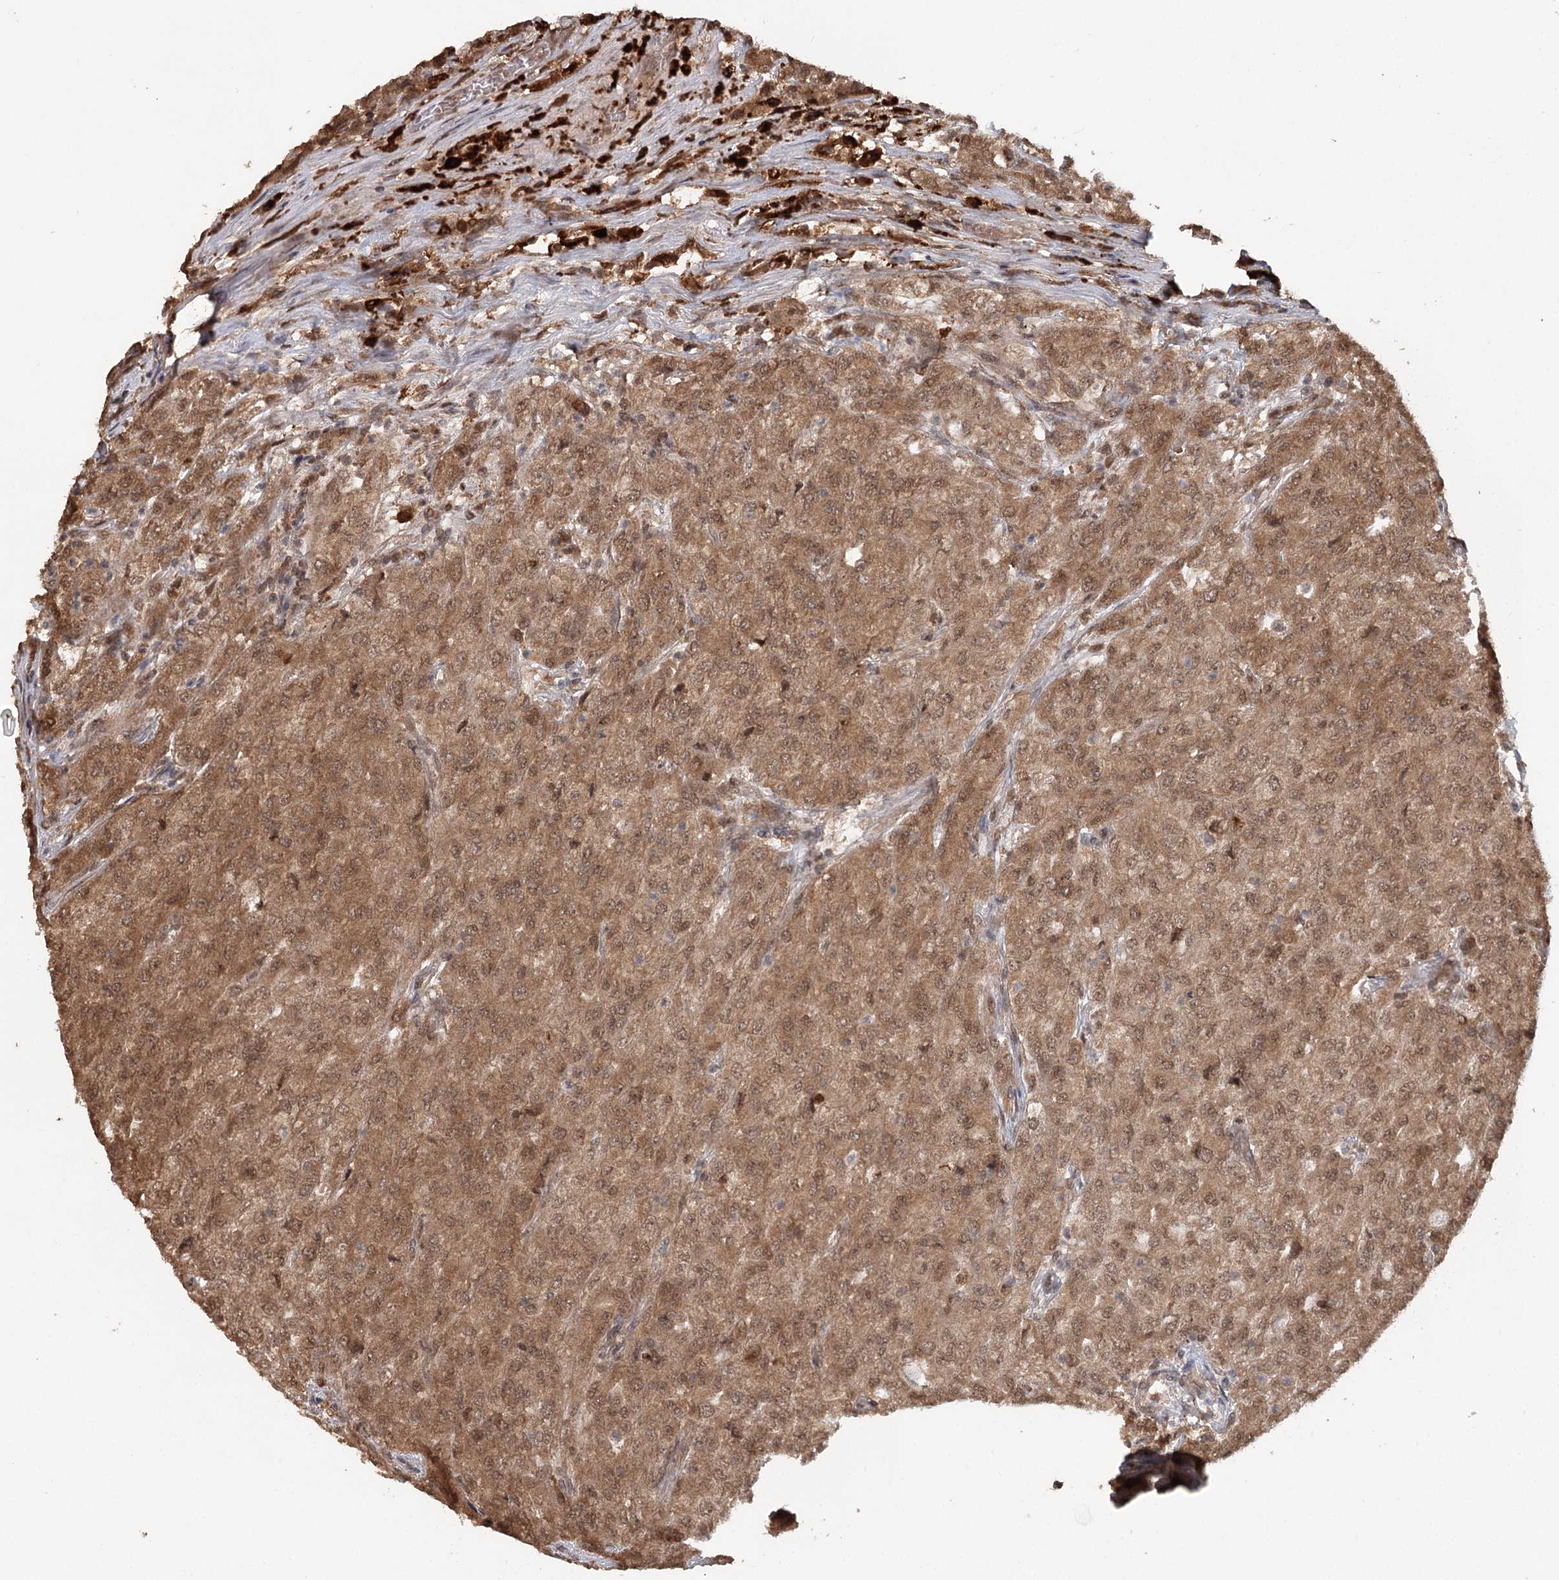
{"staining": {"intensity": "moderate", "quantity": ">75%", "location": "cytoplasmic/membranous,nuclear"}, "tissue": "renal cancer", "cell_type": "Tumor cells", "image_type": "cancer", "snomed": [{"axis": "morphology", "description": "Adenocarcinoma, NOS"}, {"axis": "topography", "description": "Kidney"}], "caption": "IHC micrograph of human renal cancer stained for a protein (brown), which exhibits medium levels of moderate cytoplasmic/membranous and nuclear staining in about >75% of tumor cells.", "gene": "N6AMT1", "patient": {"sex": "female", "age": 54}}